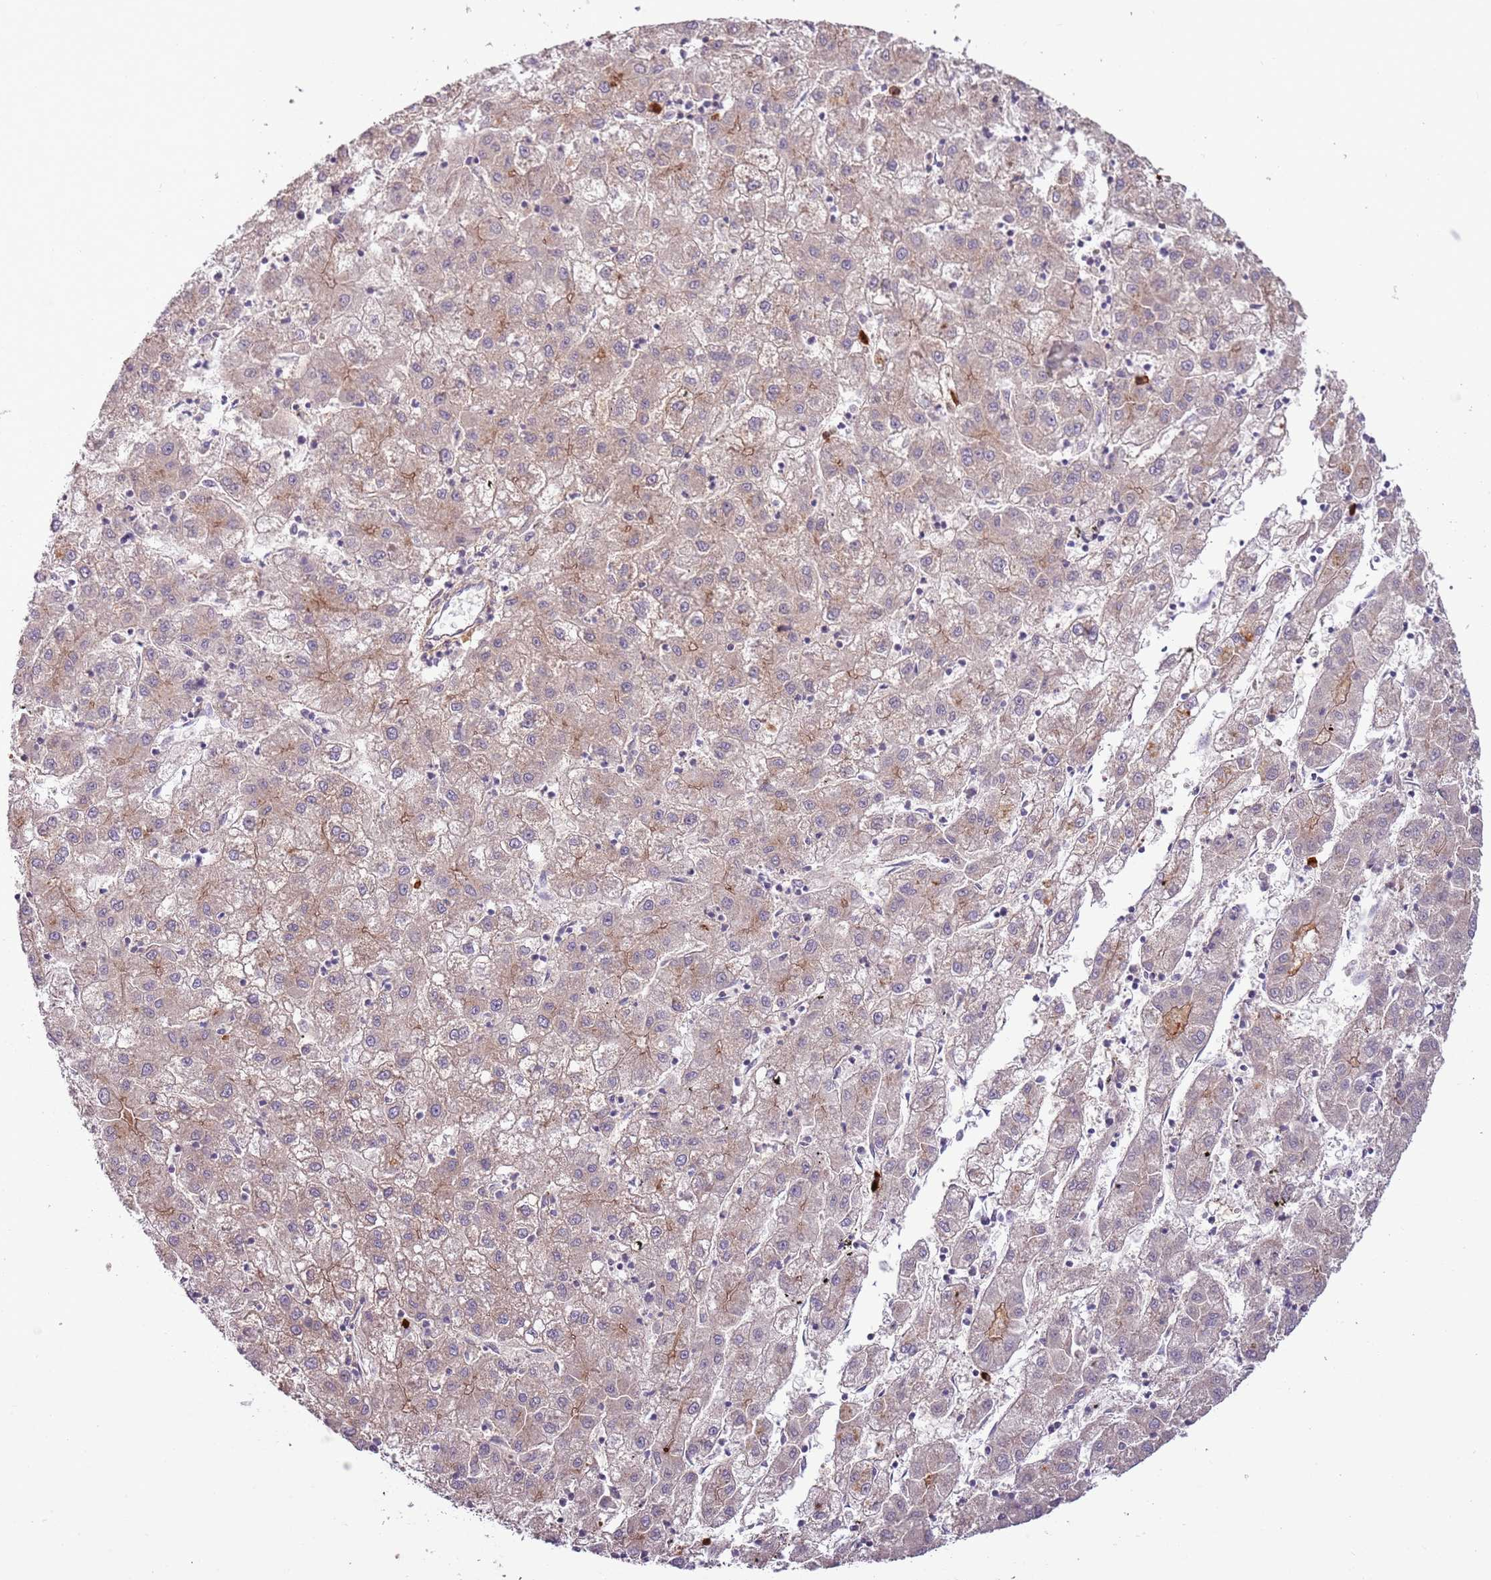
{"staining": {"intensity": "weak", "quantity": "<25%", "location": "cytoplasmic/membranous"}, "tissue": "liver cancer", "cell_type": "Tumor cells", "image_type": "cancer", "snomed": [{"axis": "morphology", "description": "Carcinoma, Hepatocellular, NOS"}, {"axis": "topography", "description": "Liver"}], "caption": "A histopathology image of liver cancer stained for a protein exhibits no brown staining in tumor cells.", "gene": "RNF128", "patient": {"sex": "male", "age": 72}}